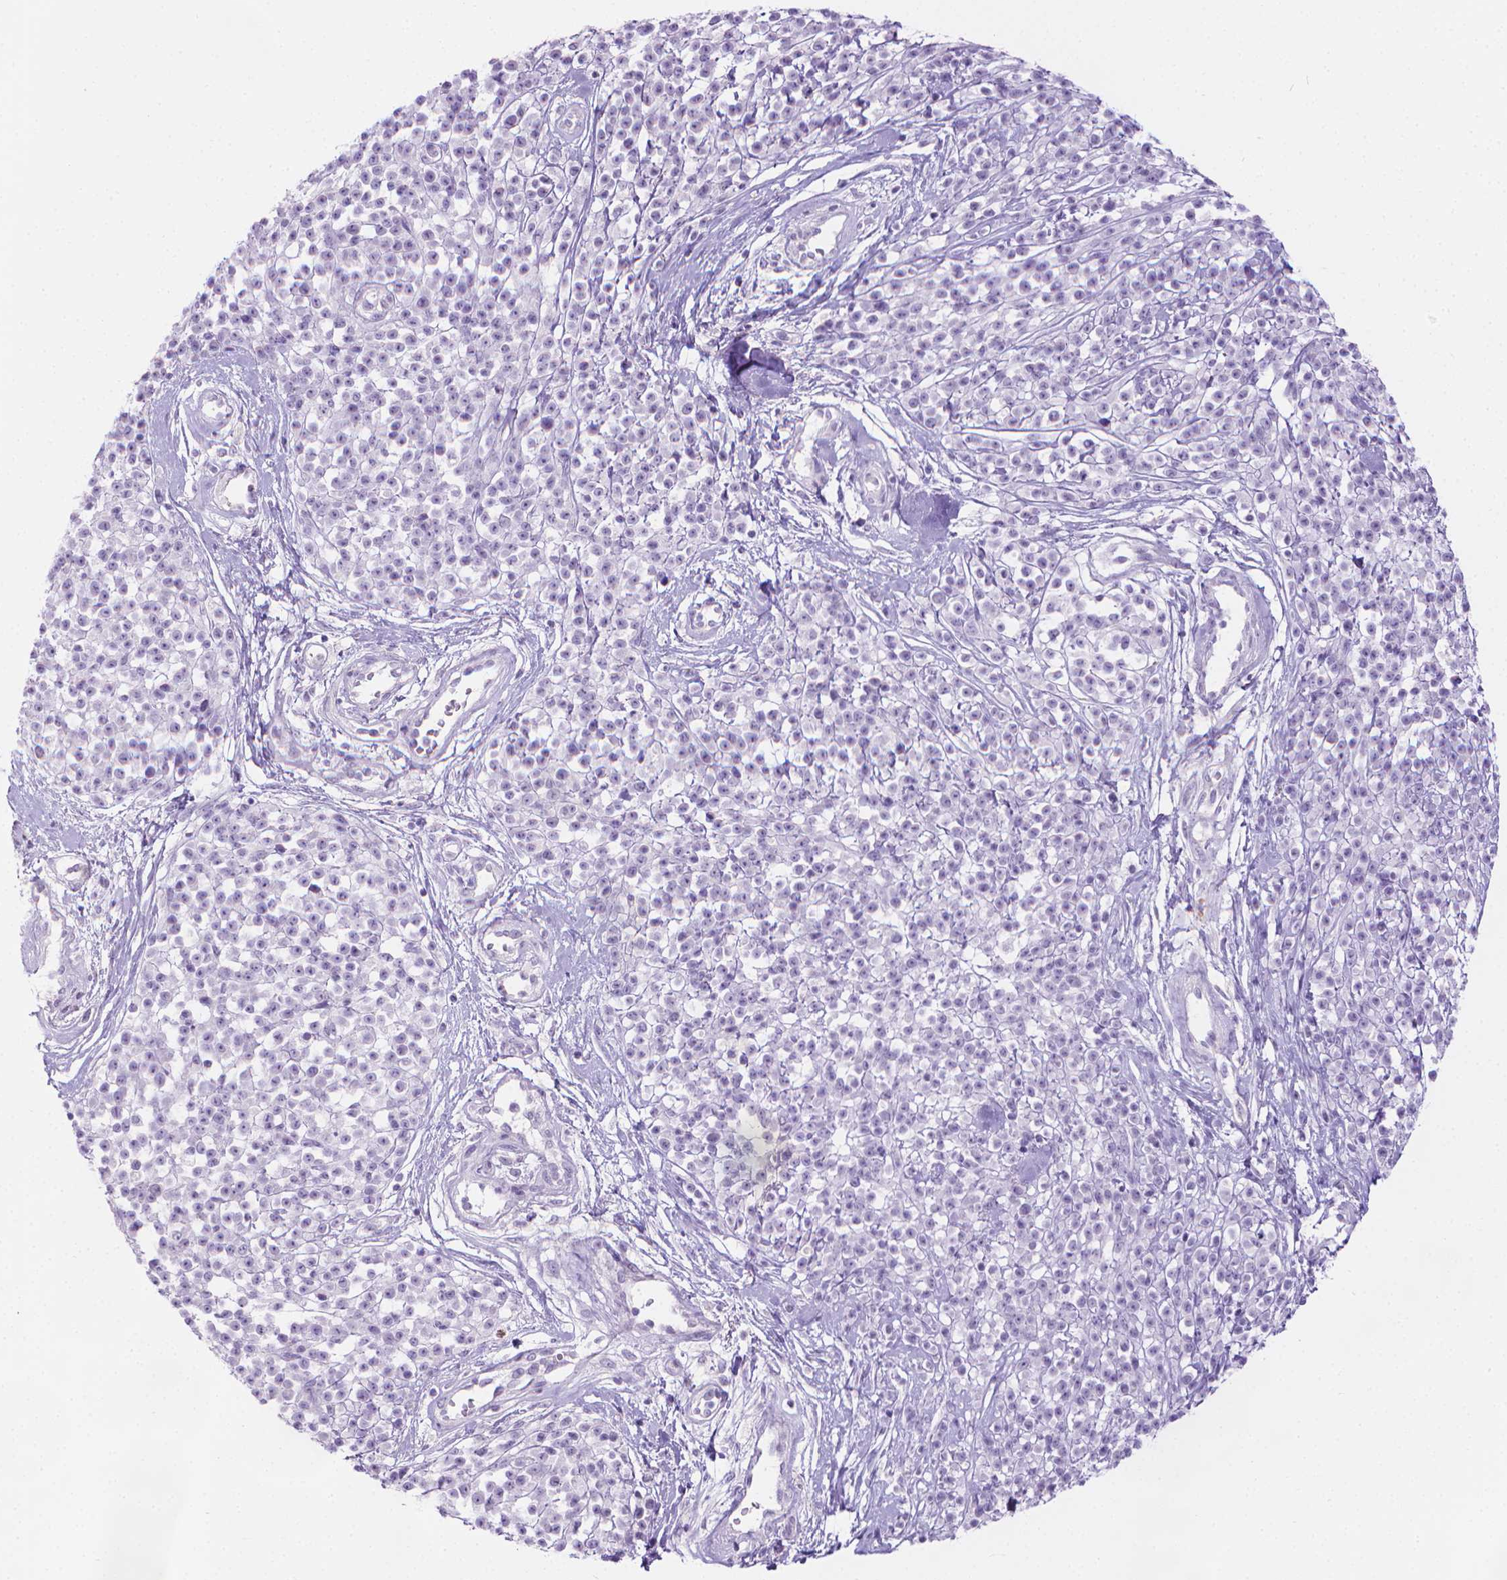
{"staining": {"intensity": "negative", "quantity": "none", "location": "none"}, "tissue": "melanoma", "cell_type": "Tumor cells", "image_type": "cancer", "snomed": [{"axis": "morphology", "description": "Malignant melanoma, NOS"}, {"axis": "topography", "description": "Skin"}, {"axis": "topography", "description": "Skin of trunk"}], "caption": "Melanoma was stained to show a protein in brown. There is no significant positivity in tumor cells.", "gene": "SPAG6", "patient": {"sex": "male", "age": 74}}